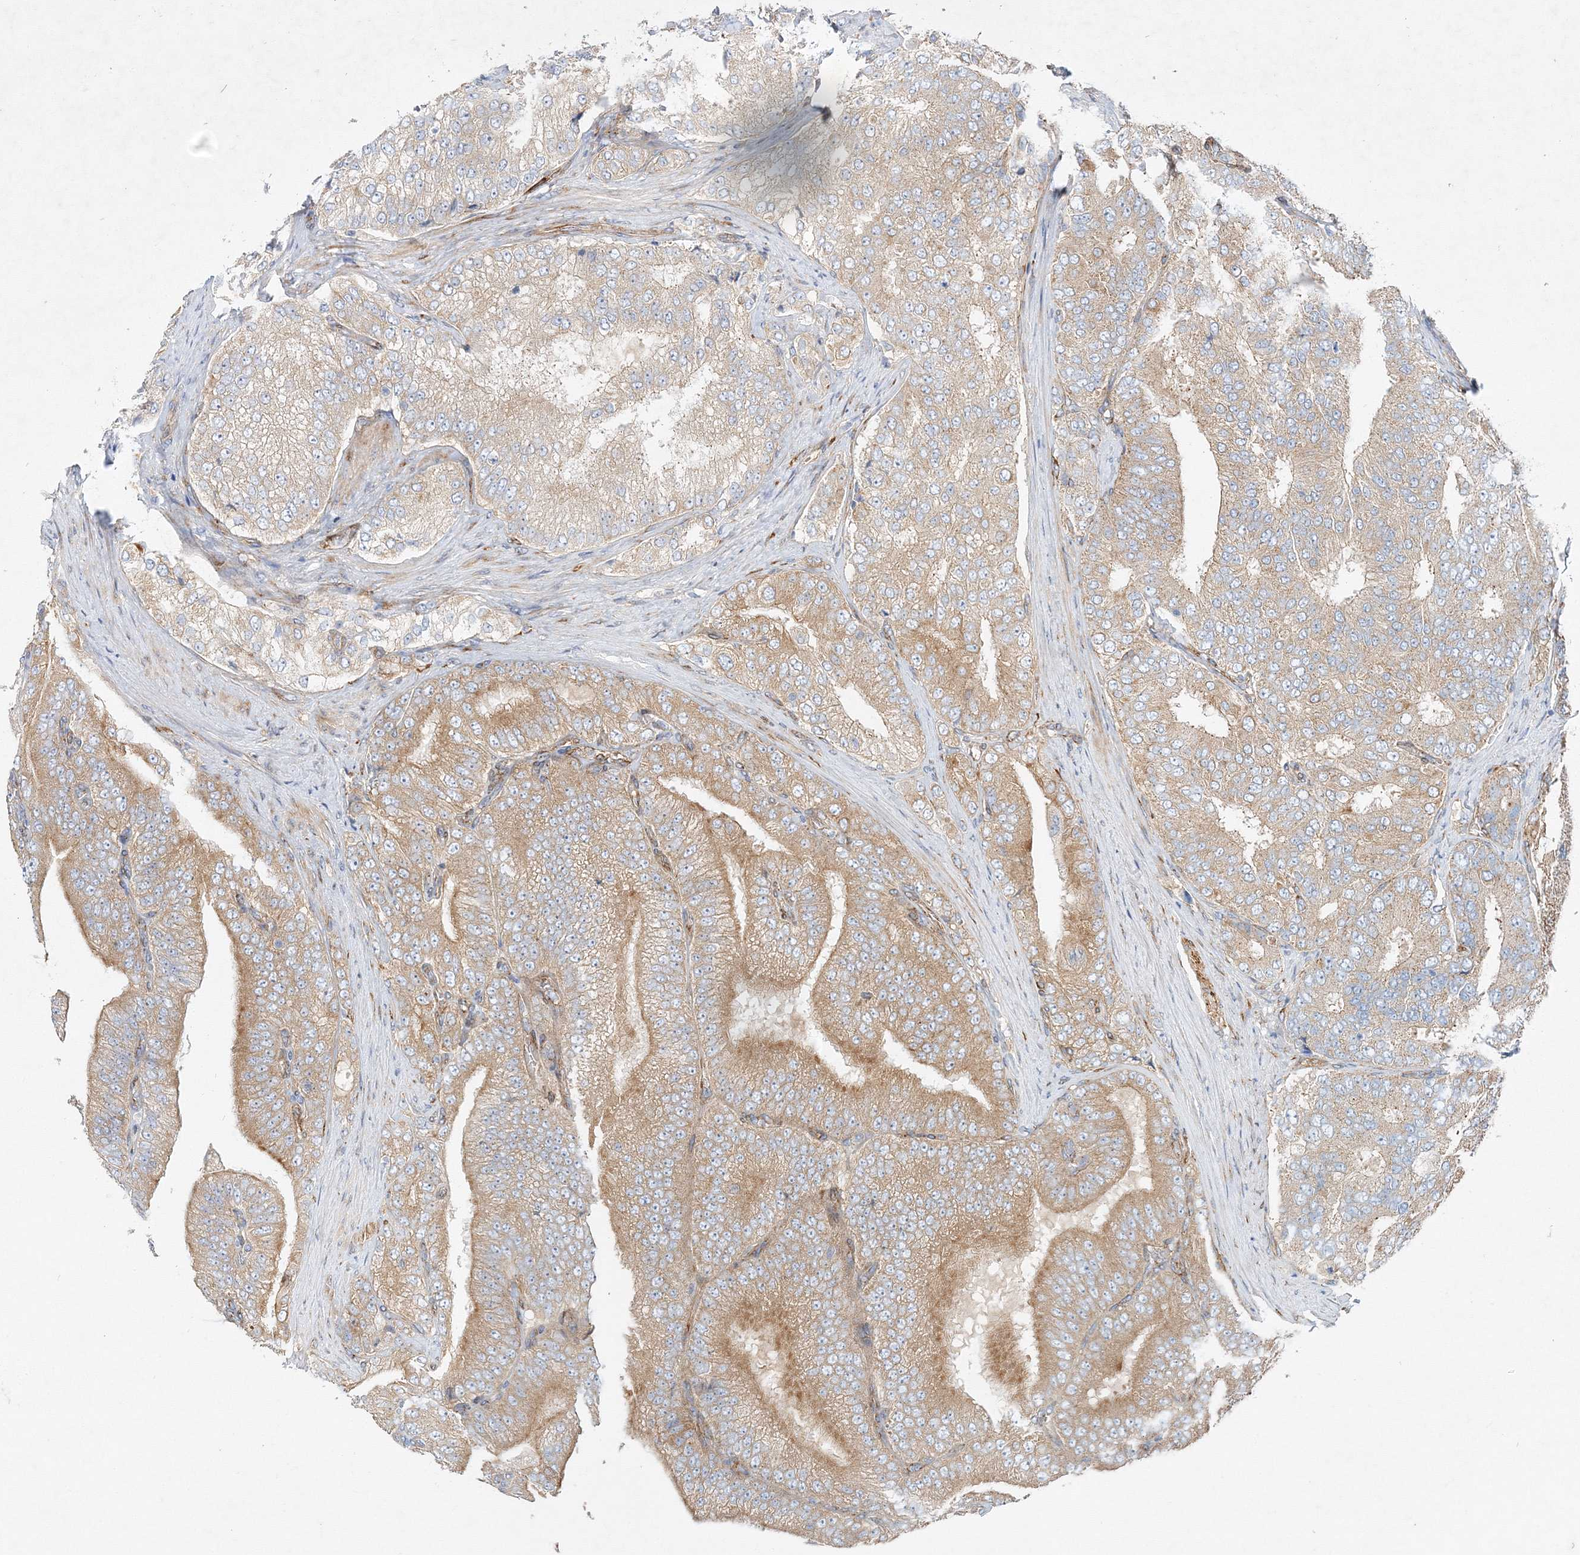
{"staining": {"intensity": "weak", "quantity": "25%-75%", "location": "cytoplasmic/membranous"}, "tissue": "prostate cancer", "cell_type": "Tumor cells", "image_type": "cancer", "snomed": [{"axis": "morphology", "description": "Adenocarcinoma, High grade"}, {"axis": "topography", "description": "Prostate"}], "caption": "Human prostate cancer (high-grade adenocarcinoma) stained with a brown dye demonstrates weak cytoplasmic/membranous positive staining in approximately 25%-75% of tumor cells.", "gene": "ZFYVE16", "patient": {"sex": "male", "age": 58}}